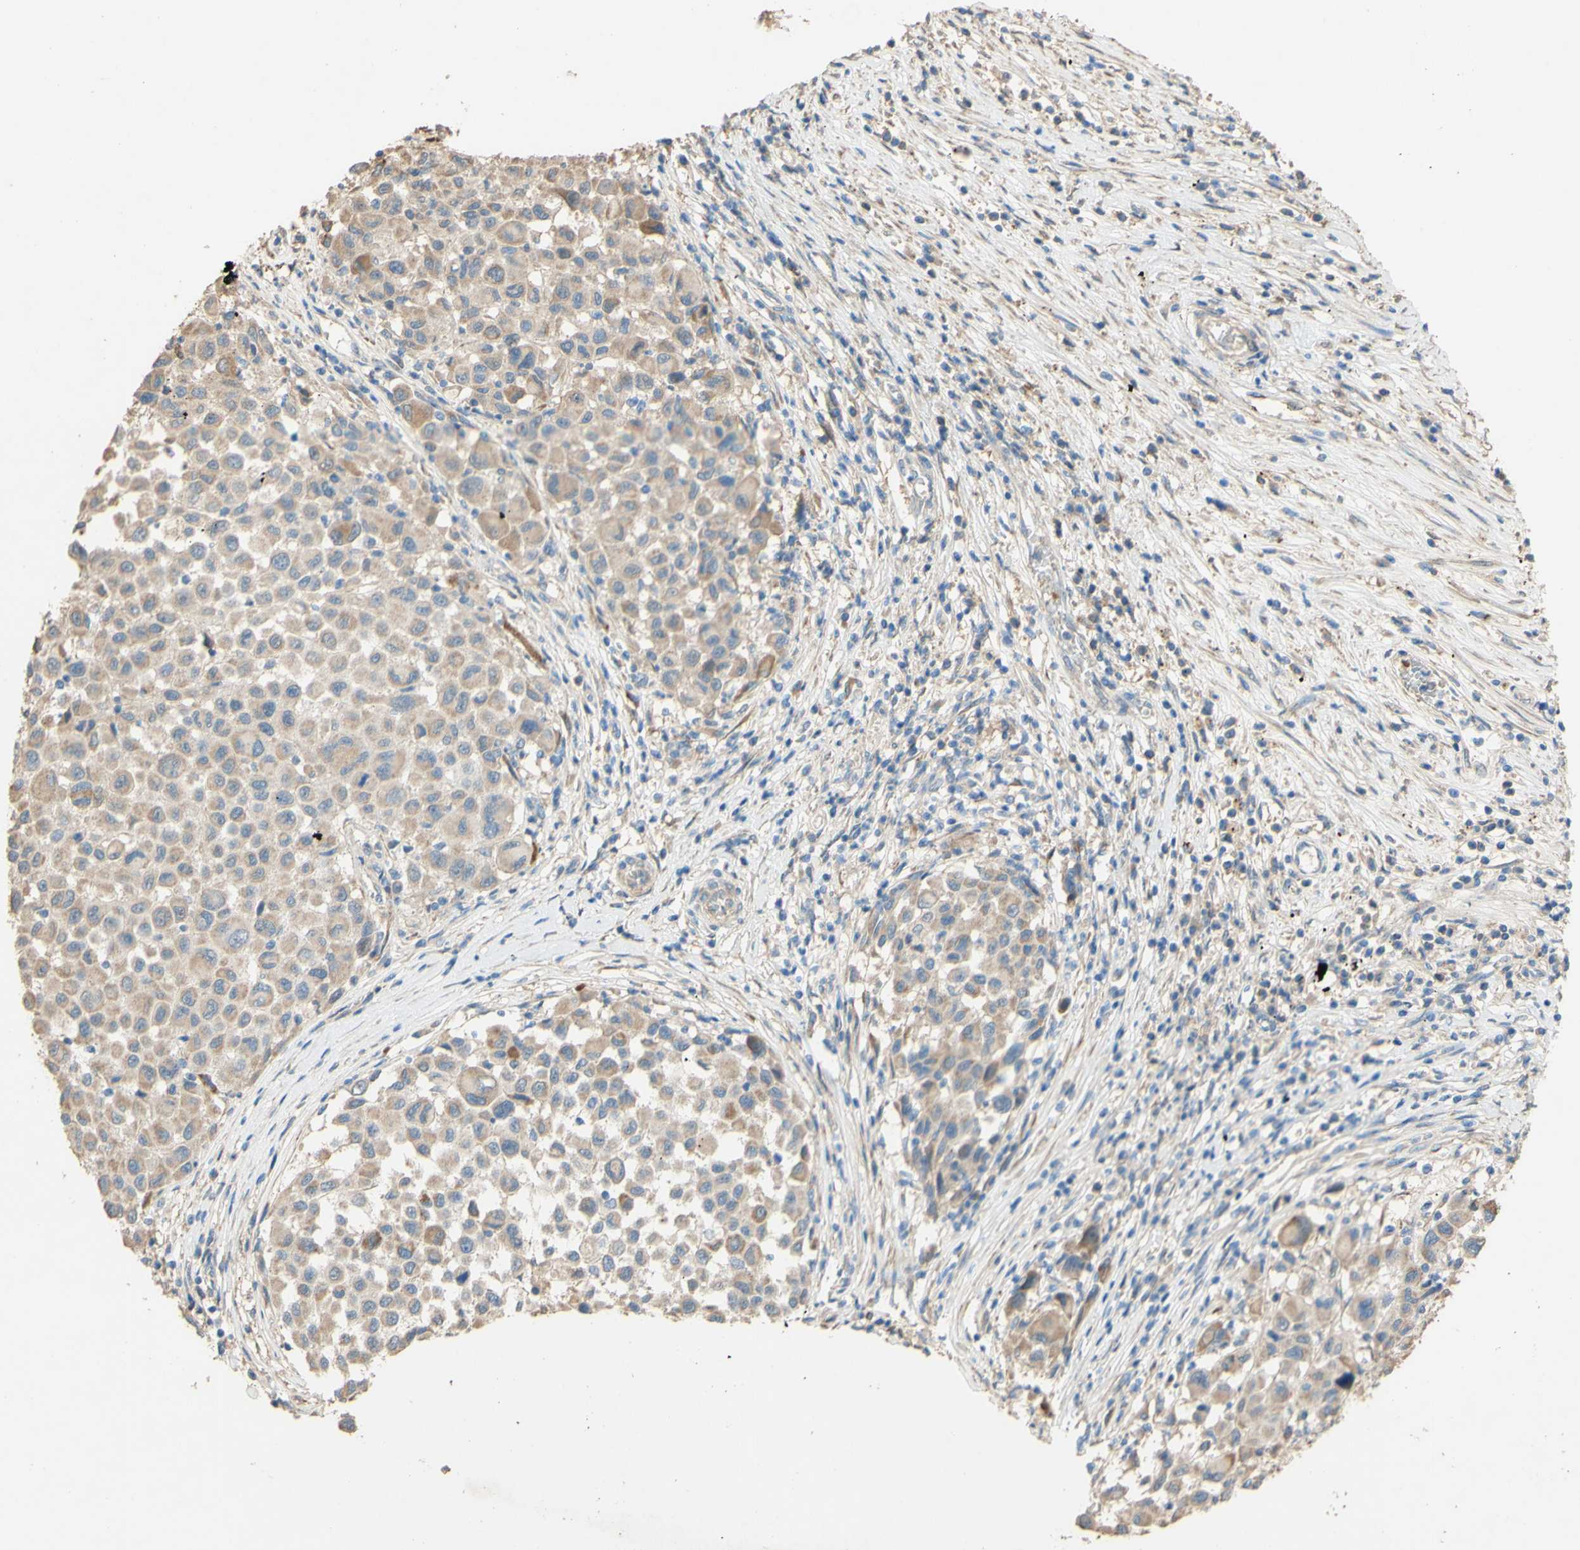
{"staining": {"intensity": "weak", "quantity": ">75%", "location": "cytoplasmic/membranous"}, "tissue": "melanoma", "cell_type": "Tumor cells", "image_type": "cancer", "snomed": [{"axis": "morphology", "description": "Malignant melanoma, Metastatic site"}, {"axis": "topography", "description": "Lymph node"}], "caption": "The photomicrograph demonstrates a brown stain indicating the presence of a protein in the cytoplasmic/membranous of tumor cells in malignant melanoma (metastatic site). The protein of interest is stained brown, and the nuclei are stained in blue (DAB (3,3'-diaminobenzidine) IHC with brightfield microscopy, high magnification).", "gene": "DKK3", "patient": {"sex": "male", "age": 61}}